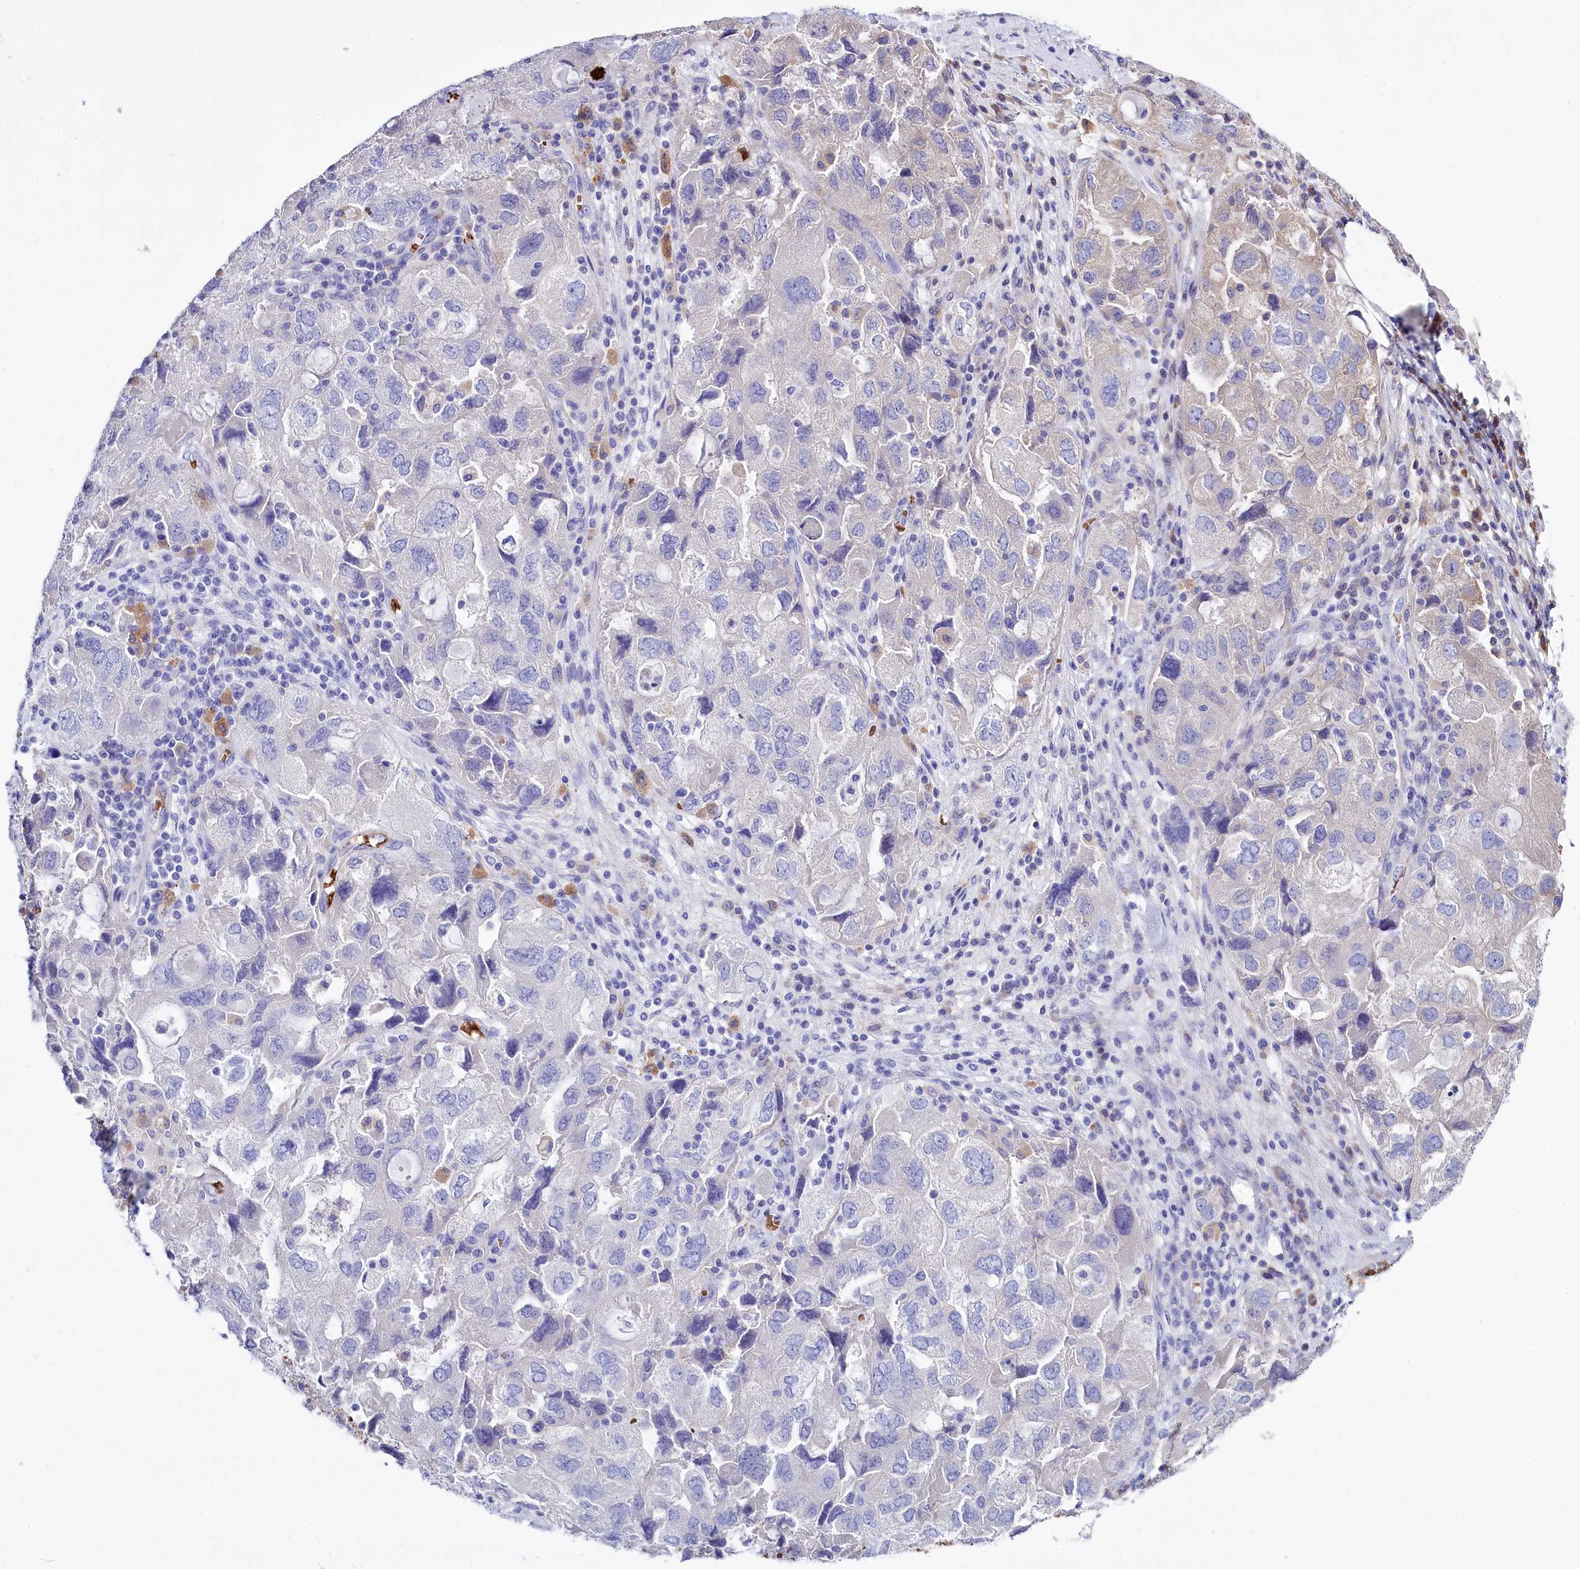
{"staining": {"intensity": "strong", "quantity": "<25%", "location": "cytoplasmic/membranous"}, "tissue": "ovarian cancer", "cell_type": "Tumor cells", "image_type": "cancer", "snomed": [{"axis": "morphology", "description": "Carcinoma, NOS"}, {"axis": "morphology", "description": "Cystadenocarcinoma, serous, NOS"}, {"axis": "topography", "description": "Ovary"}], "caption": "Ovarian cancer stained with immunohistochemistry (IHC) reveals strong cytoplasmic/membranous staining in approximately <25% of tumor cells.", "gene": "RPUSD3", "patient": {"sex": "female", "age": 69}}